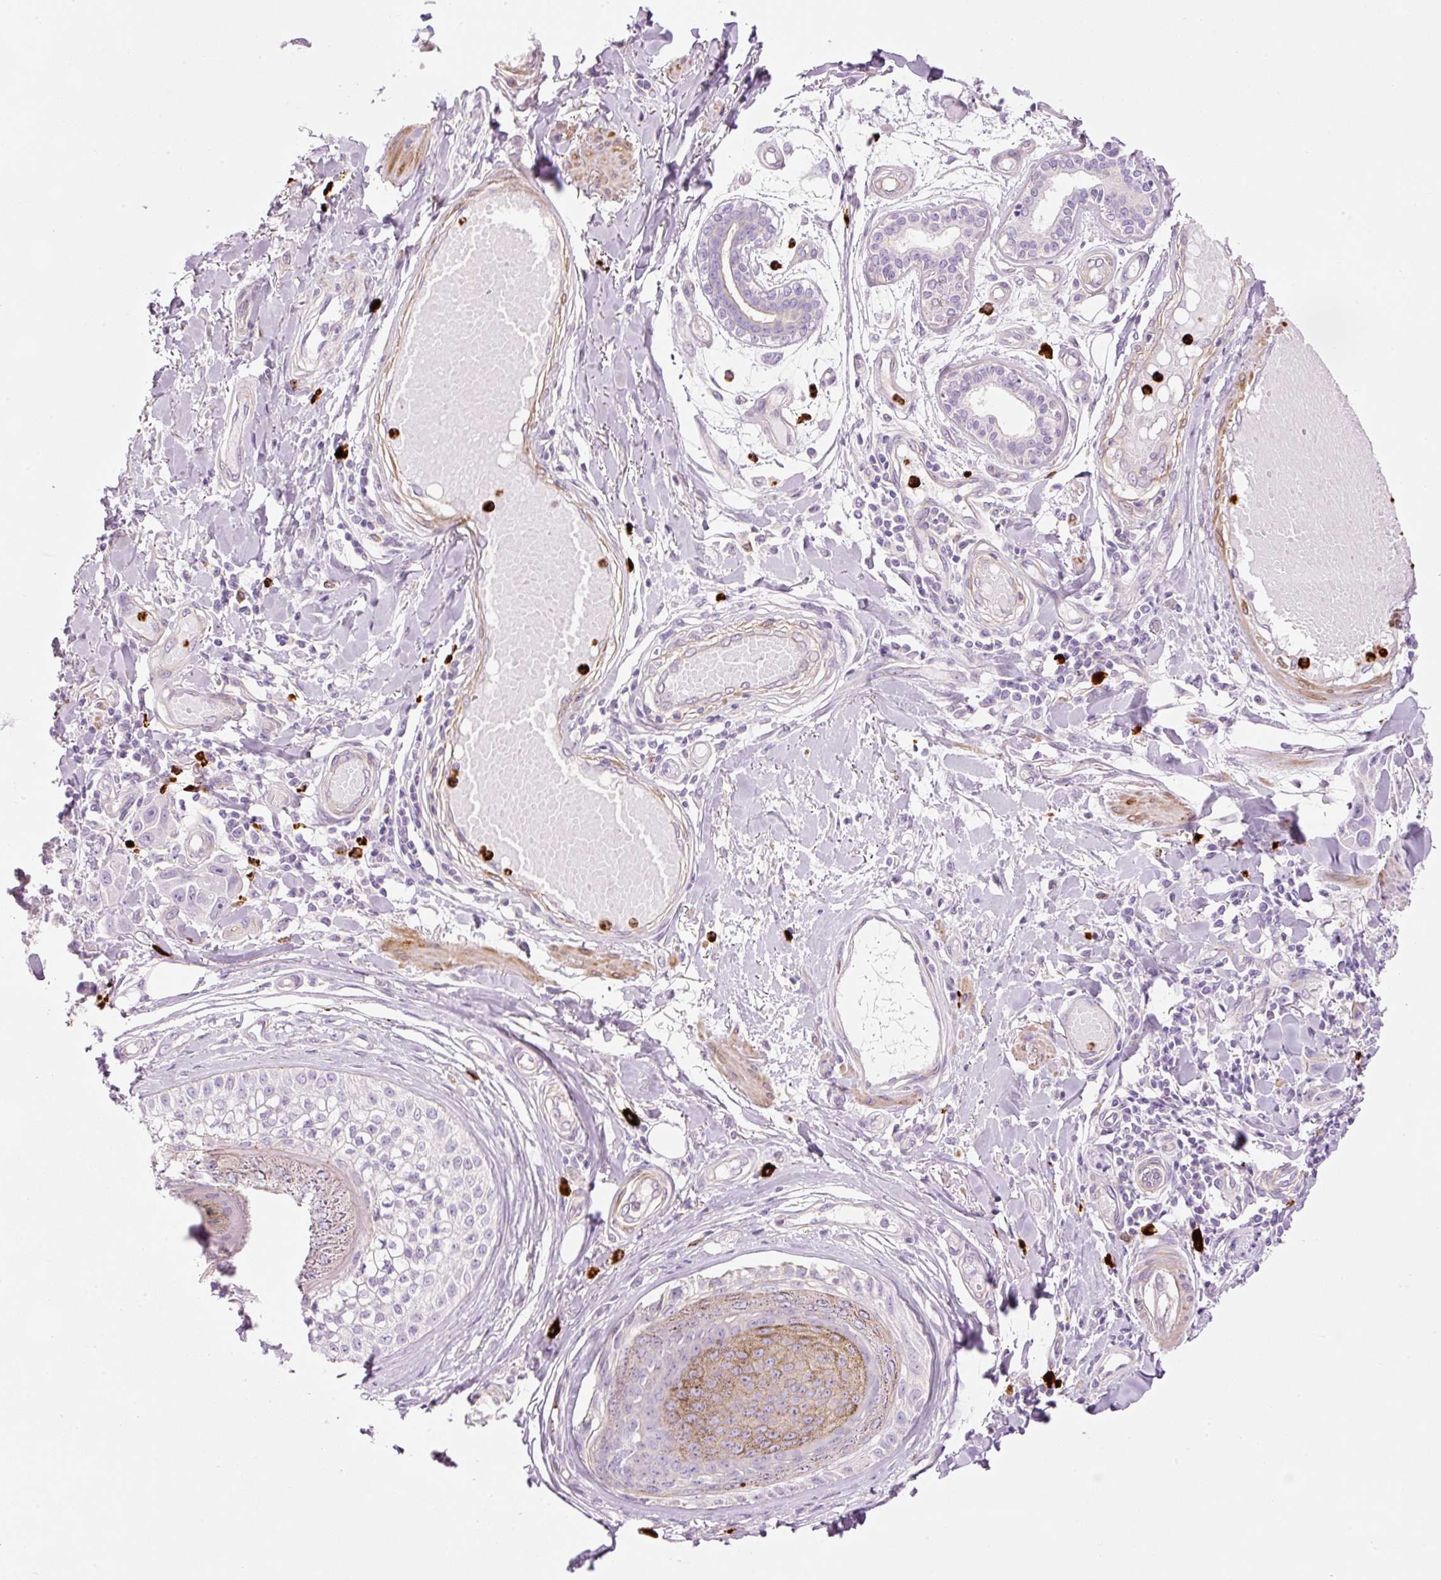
{"staining": {"intensity": "negative", "quantity": "none", "location": "none"}, "tissue": "skin cancer", "cell_type": "Tumor cells", "image_type": "cancer", "snomed": [{"axis": "morphology", "description": "Squamous cell carcinoma, NOS"}, {"axis": "topography", "description": "Skin"}], "caption": "The micrograph exhibits no staining of tumor cells in squamous cell carcinoma (skin).", "gene": "MAP3K3", "patient": {"sex": "female", "age": 69}}